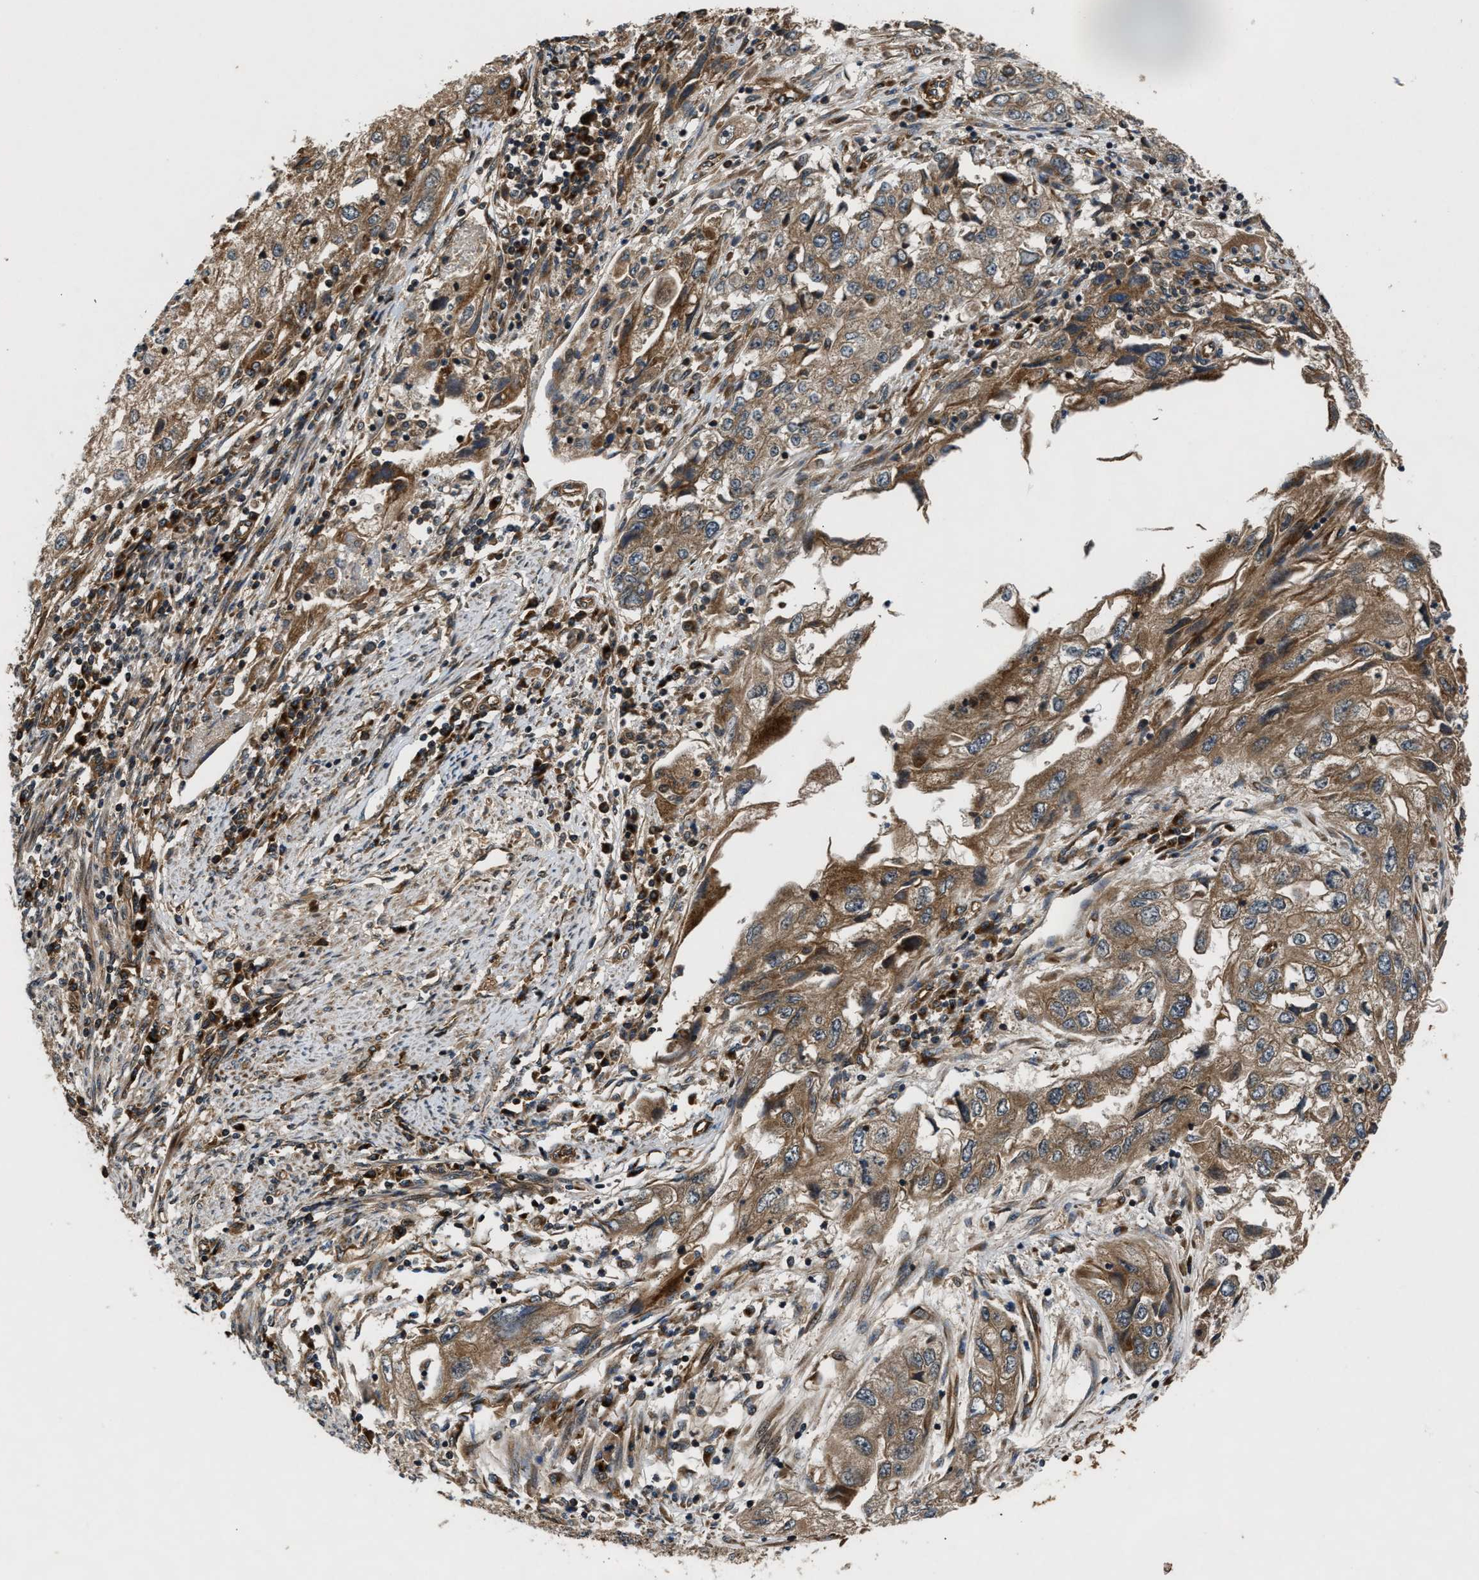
{"staining": {"intensity": "moderate", "quantity": ">75%", "location": "cytoplasmic/membranous"}, "tissue": "endometrial cancer", "cell_type": "Tumor cells", "image_type": "cancer", "snomed": [{"axis": "morphology", "description": "Adenocarcinoma, NOS"}, {"axis": "topography", "description": "Endometrium"}], "caption": "Brown immunohistochemical staining in human adenocarcinoma (endometrial) shows moderate cytoplasmic/membranous positivity in about >75% of tumor cells.", "gene": "PNPLA8", "patient": {"sex": "female", "age": 49}}